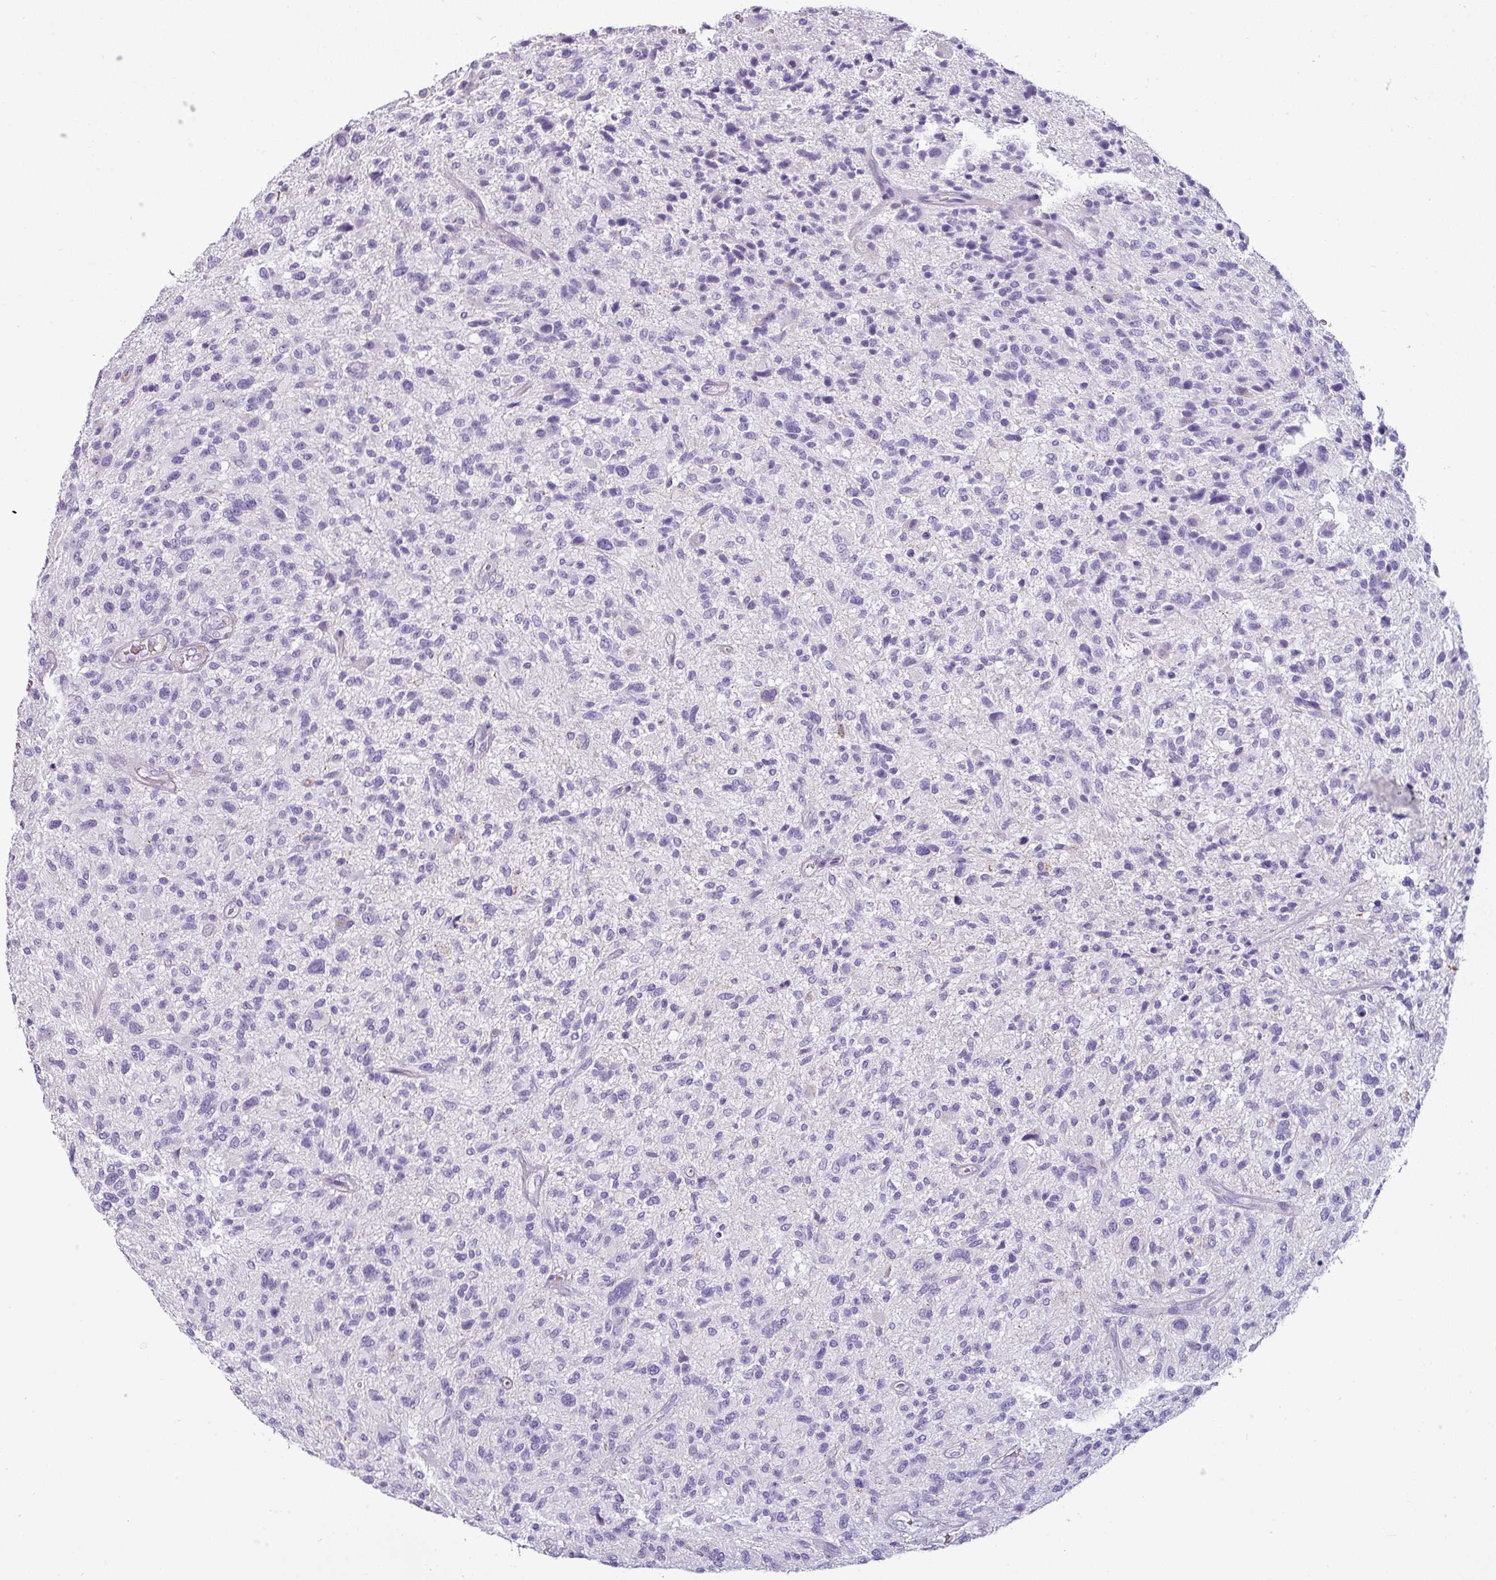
{"staining": {"intensity": "negative", "quantity": "none", "location": "none"}, "tissue": "glioma", "cell_type": "Tumor cells", "image_type": "cancer", "snomed": [{"axis": "morphology", "description": "Glioma, malignant, High grade"}, {"axis": "topography", "description": "Brain"}], "caption": "Immunohistochemical staining of human malignant glioma (high-grade) exhibits no significant staining in tumor cells.", "gene": "VCX2", "patient": {"sex": "male", "age": 47}}